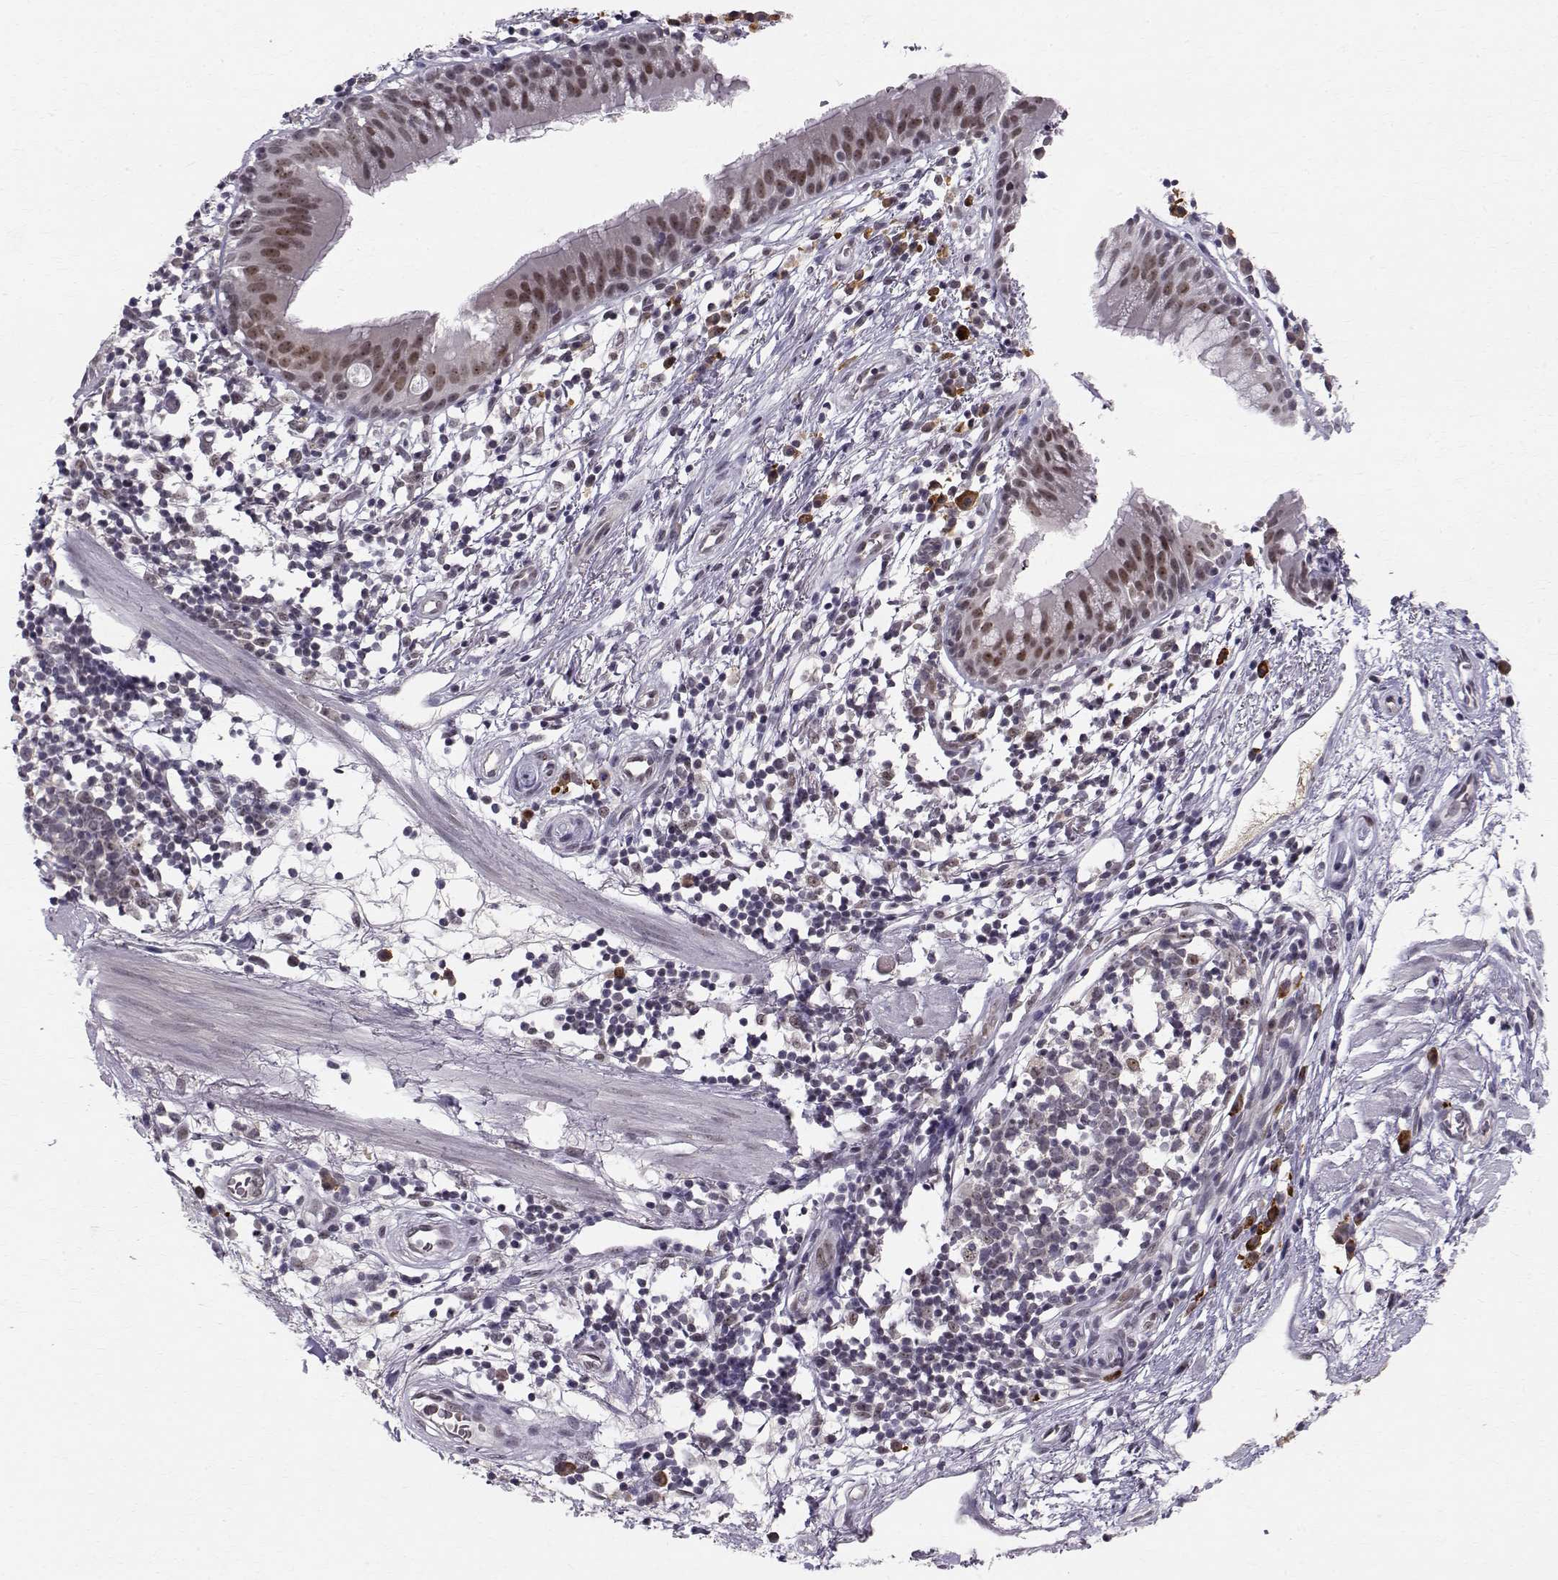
{"staining": {"intensity": "moderate", "quantity": "25%-75%", "location": "nuclear"}, "tissue": "bronchus", "cell_type": "Respiratory epithelial cells", "image_type": "normal", "snomed": [{"axis": "morphology", "description": "Normal tissue, NOS"}, {"axis": "topography", "description": "Cartilage tissue"}, {"axis": "topography", "description": "Bronchus"}], "caption": "Human bronchus stained with a brown dye displays moderate nuclear positive staining in about 25%-75% of respiratory epithelial cells.", "gene": "RPP38", "patient": {"sex": "male", "age": 58}}